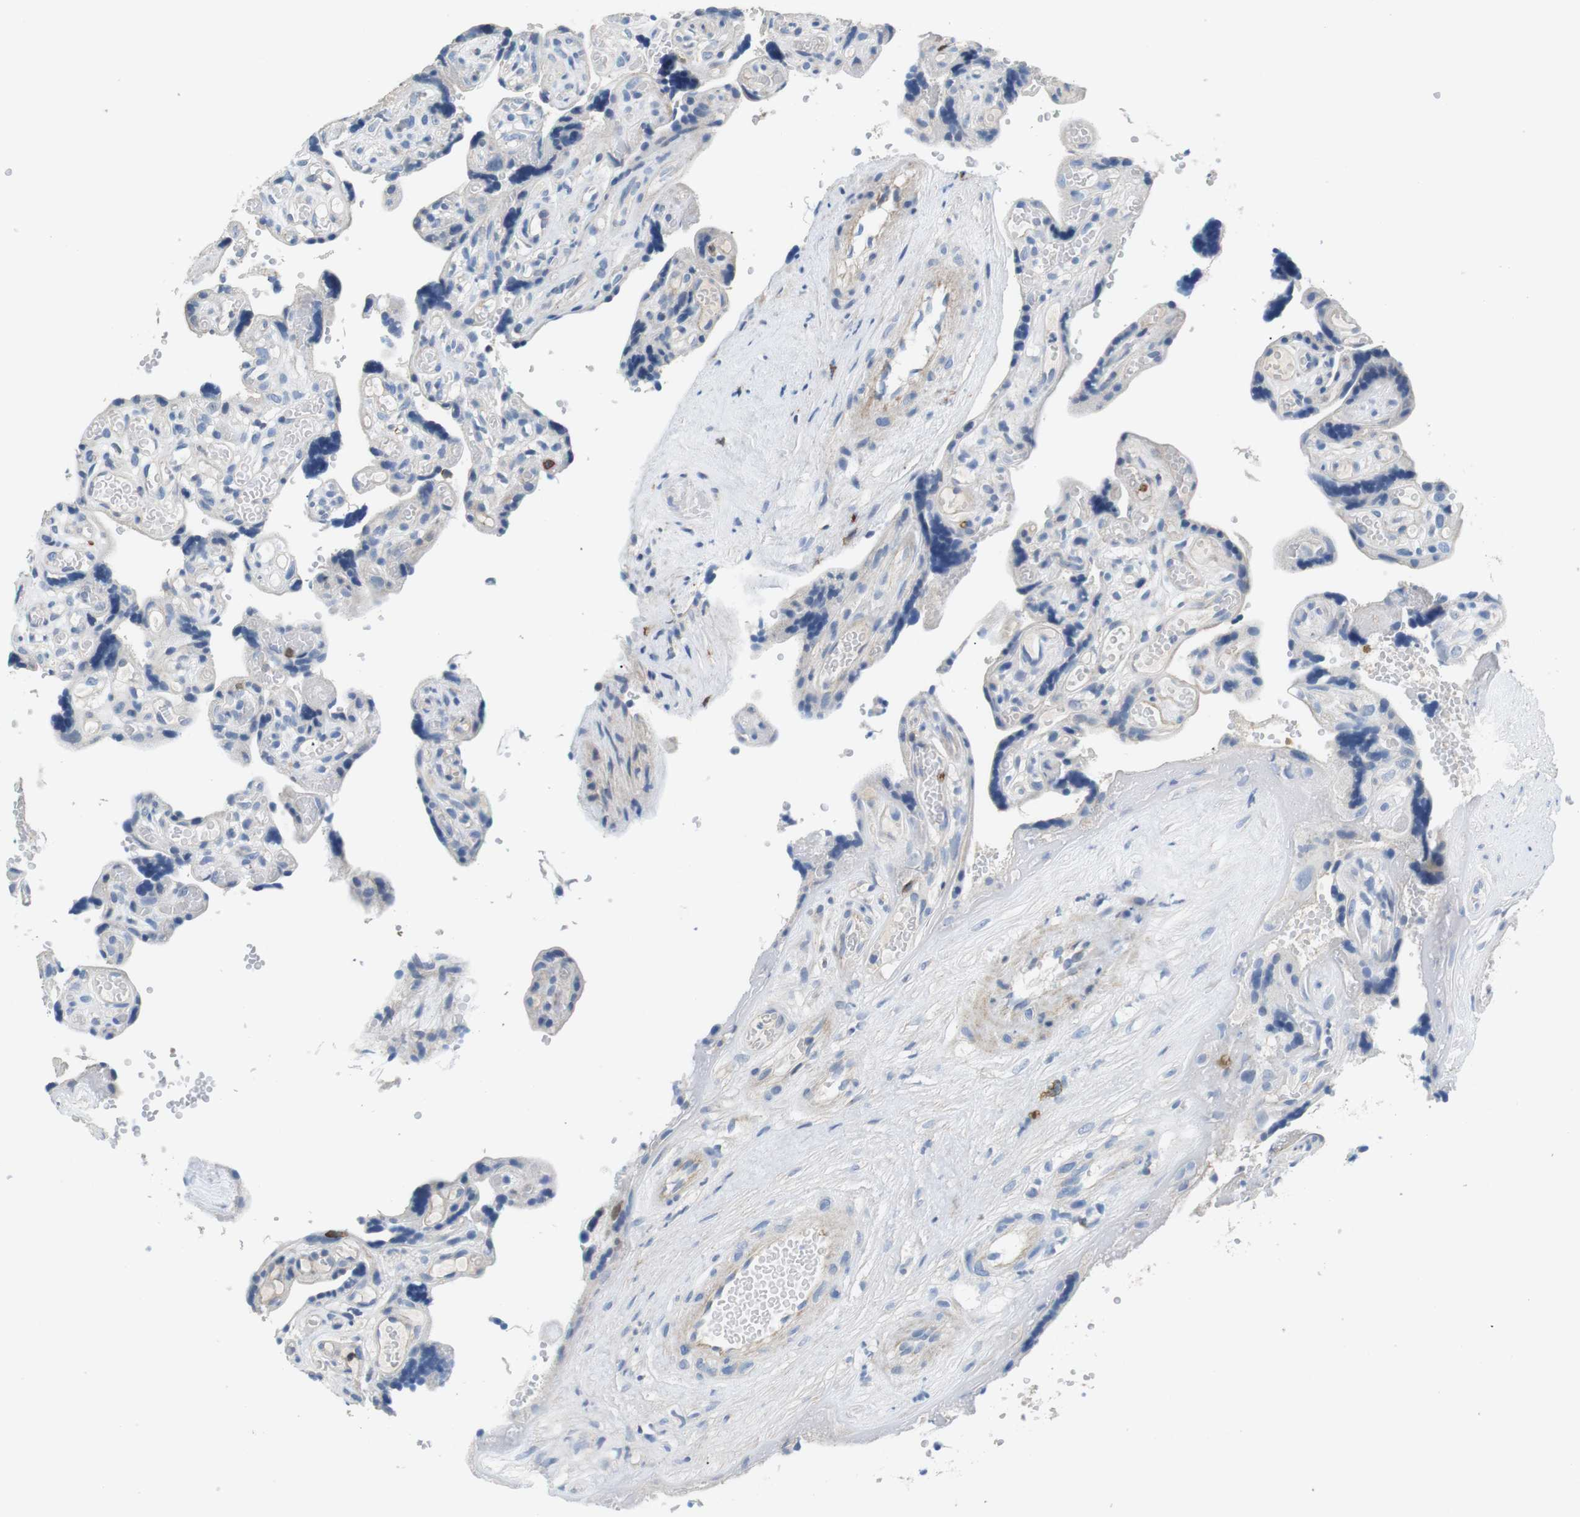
{"staining": {"intensity": "weak", "quantity": "<25%", "location": "cytoplasmic/membranous"}, "tissue": "placenta", "cell_type": "Decidual cells", "image_type": "normal", "snomed": [{"axis": "morphology", "description": "Normal tissue, NOS"}, {"axis": "topography", "description": "Placenta"}], "caption": "Immunohistochemistry (IHC) histopathology image of benign placenta: human placenta stained with DAB shows no significant protein expression in decidual cells. Nuclei are stained in blue.", "gene": "CD6", "patient": {"sex": "female", "age": 30}}